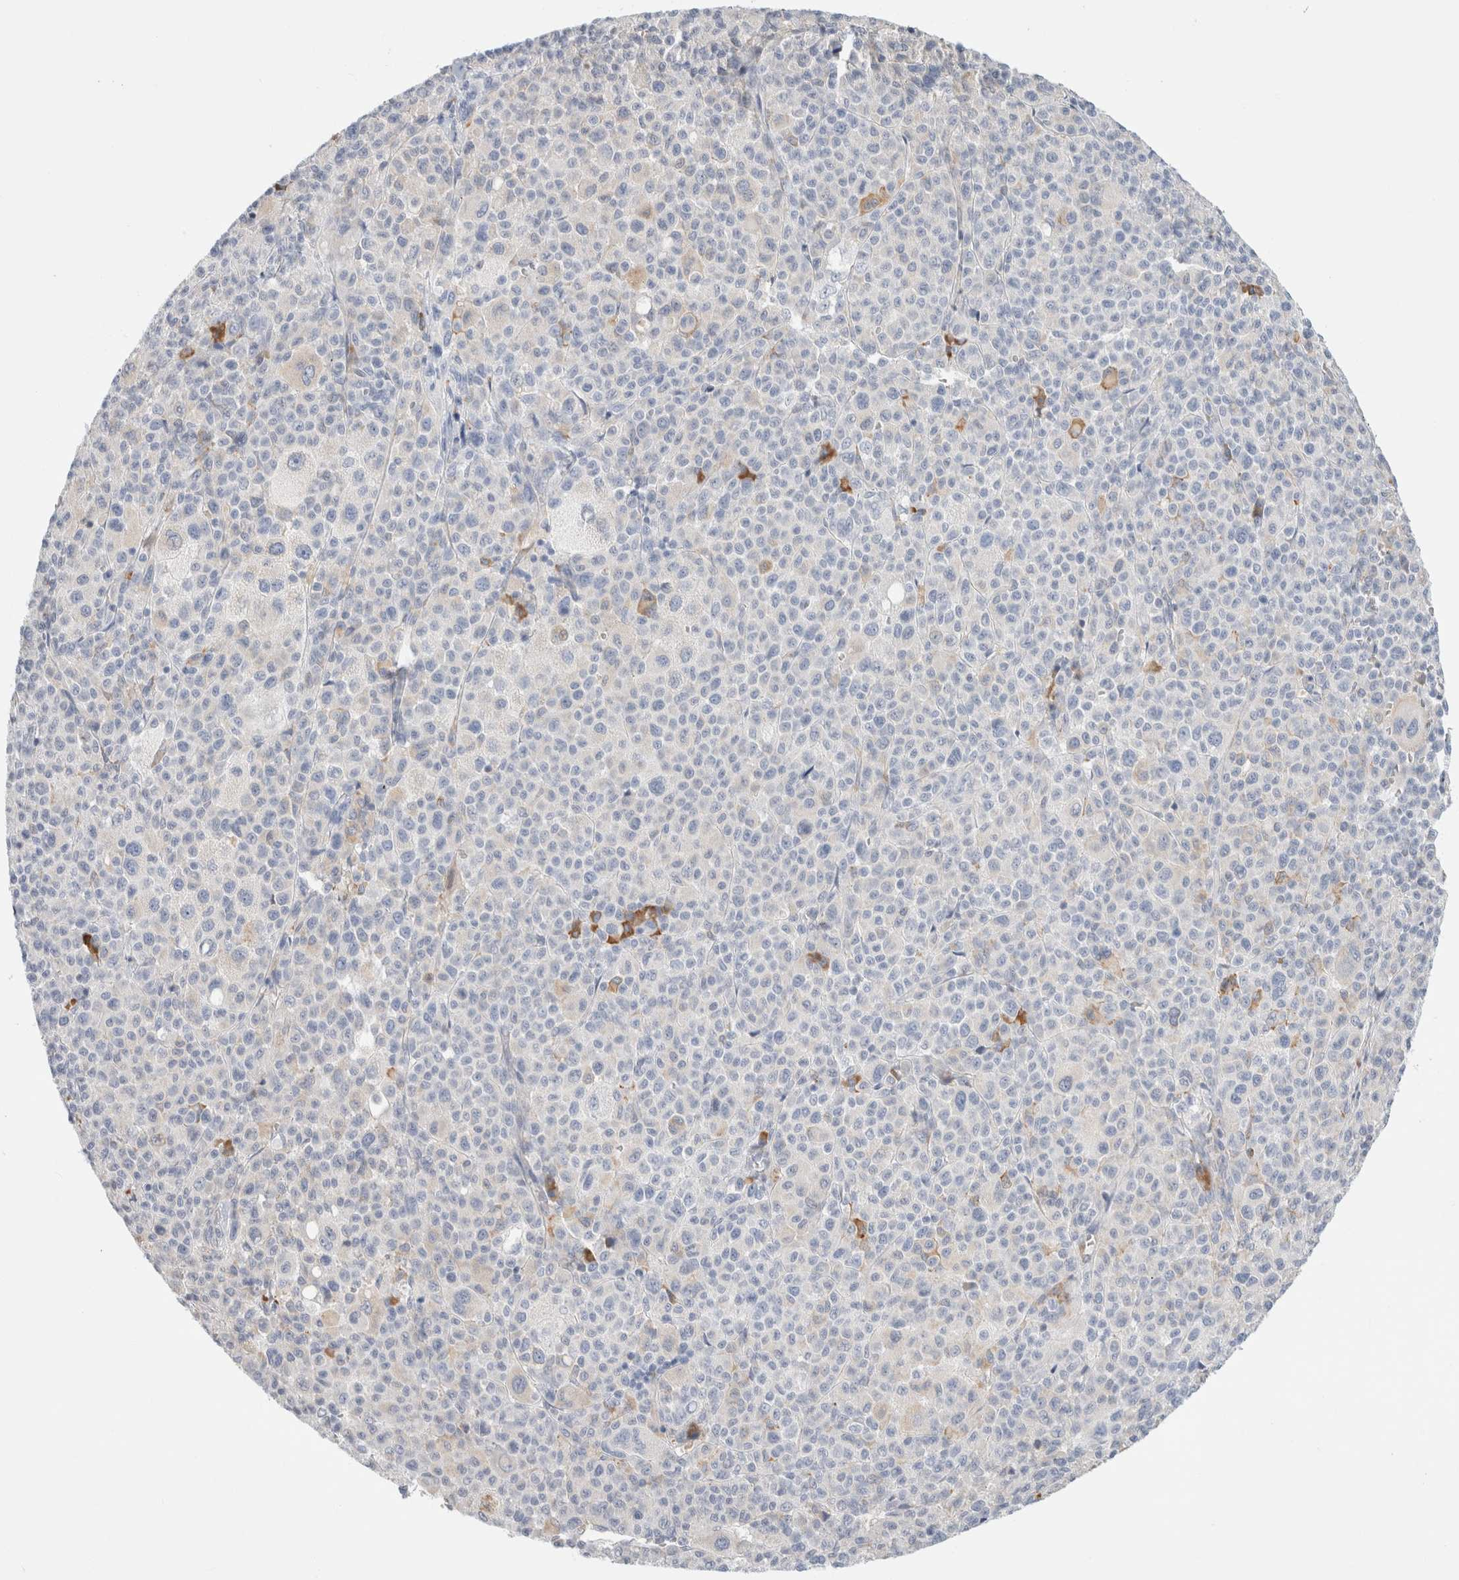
{"staining": {"intensity": "negative", "quantity": "none", "location": "none"}, "tissue": "melanoma", "cell_type": "Tumor cells", "image_type": "cancer", "snomed": [{"axis": "morphology", "description": "Malignant melanoma, Metastatic site"}, {"axis": "topography", "description": "Skin"}], "caption": "Melanoma was stained to show a protein in brown. There is no significant staining in tumor cells.", "gene": "CSK", "patient": {"sex": "female", "age": 74}}